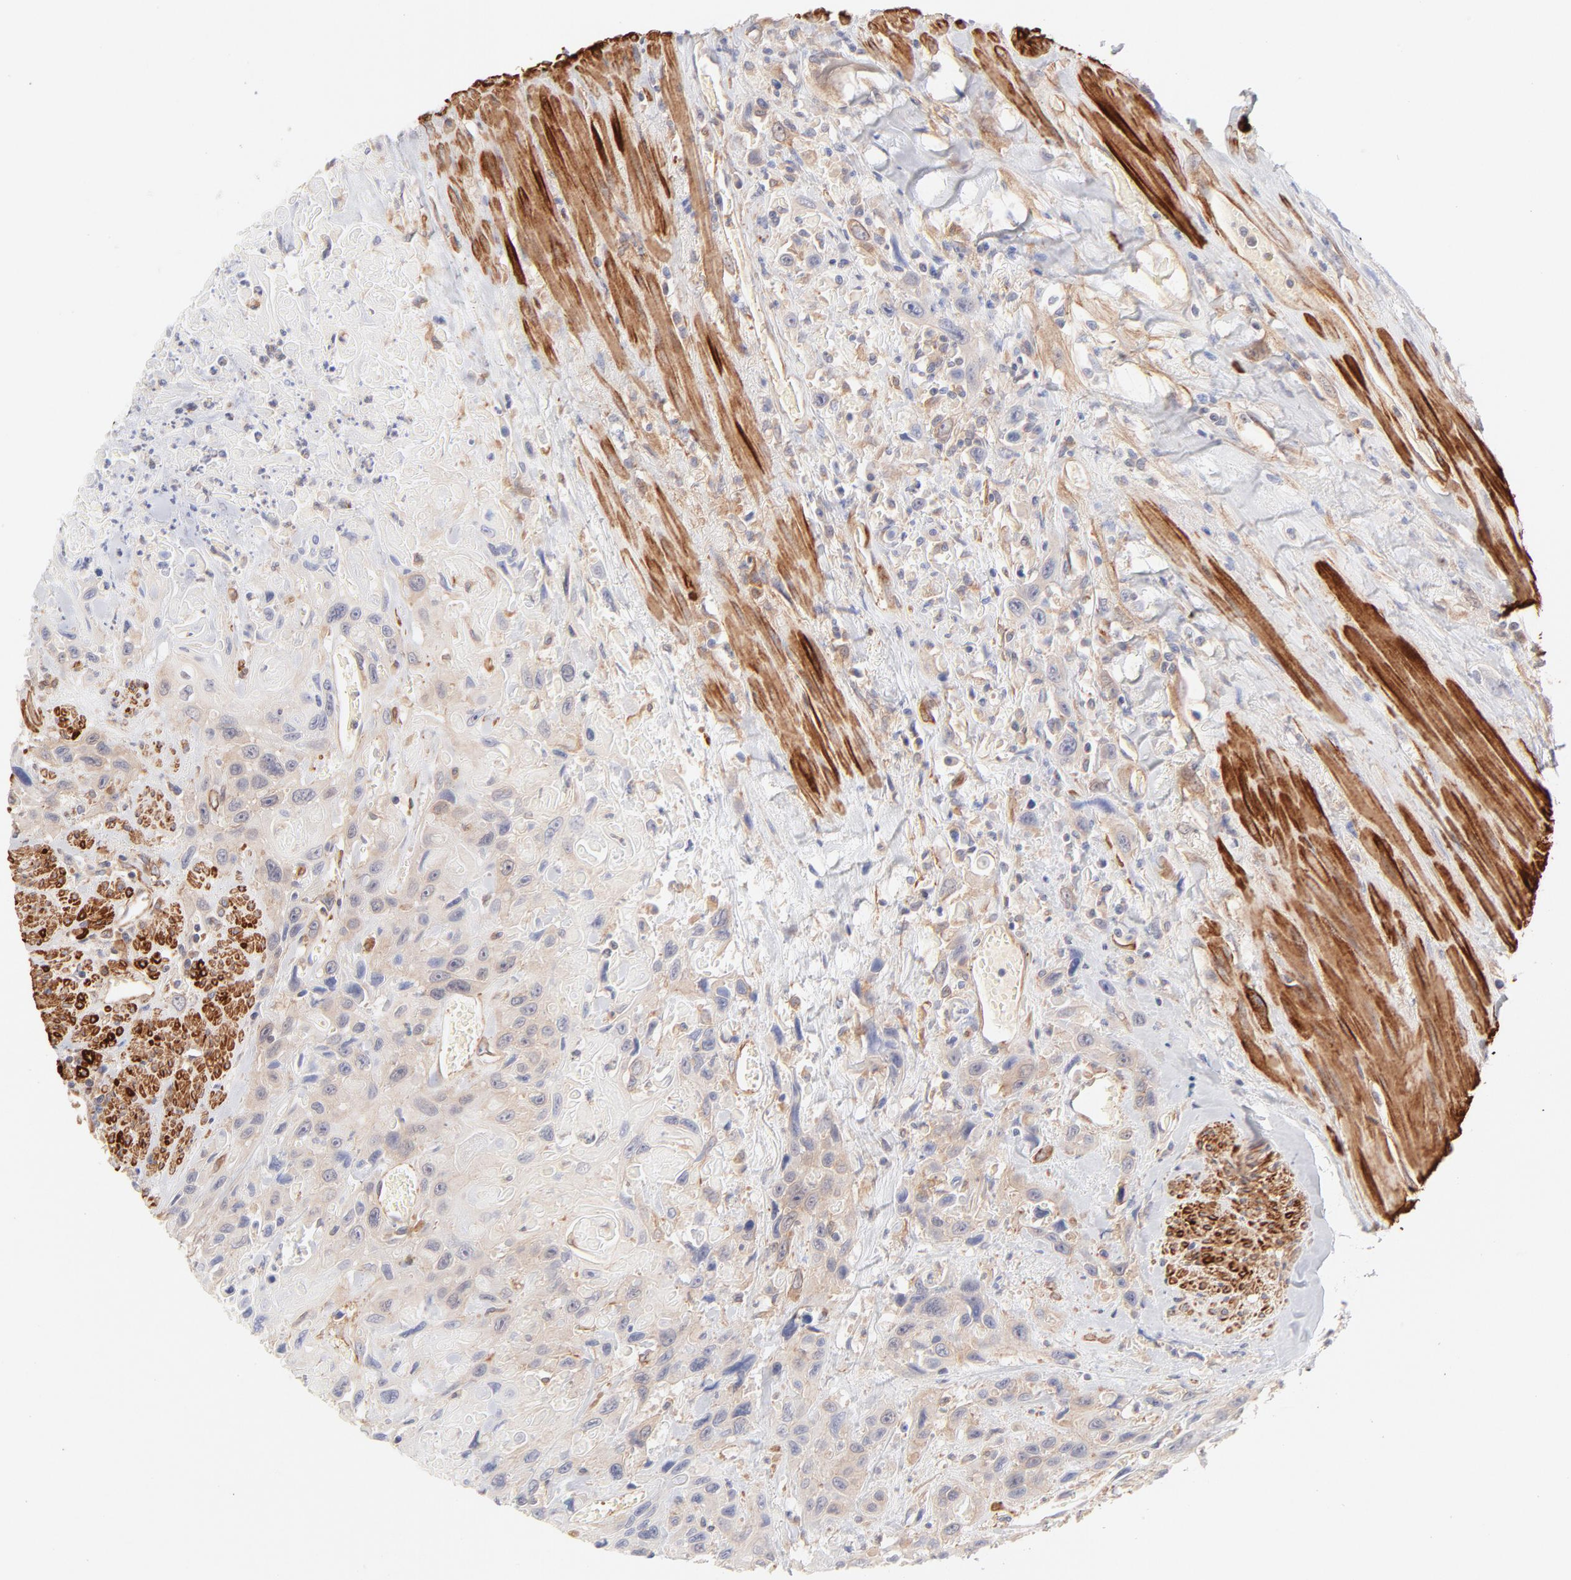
{"staining": {"intensity": "weak", "quantity": ">75%", "location": "cytoplasmic/membranous"}, "tissue": "urothelial cancer", "cell_type": "Tumor cells", "image_type": "cancer", "snomed": [{"axis": "morphology", "description": "Urothelial carcinoma, High grade"}, {"axis": "topography", "description": "Urinary bladder"}], "caption": "Human high-grade urothelial carcinoma stained with a protein marker shows weak staining in tumor cells.", "gene": "LDLRAP1", "patient": {"sex": "female", "age": 84}}